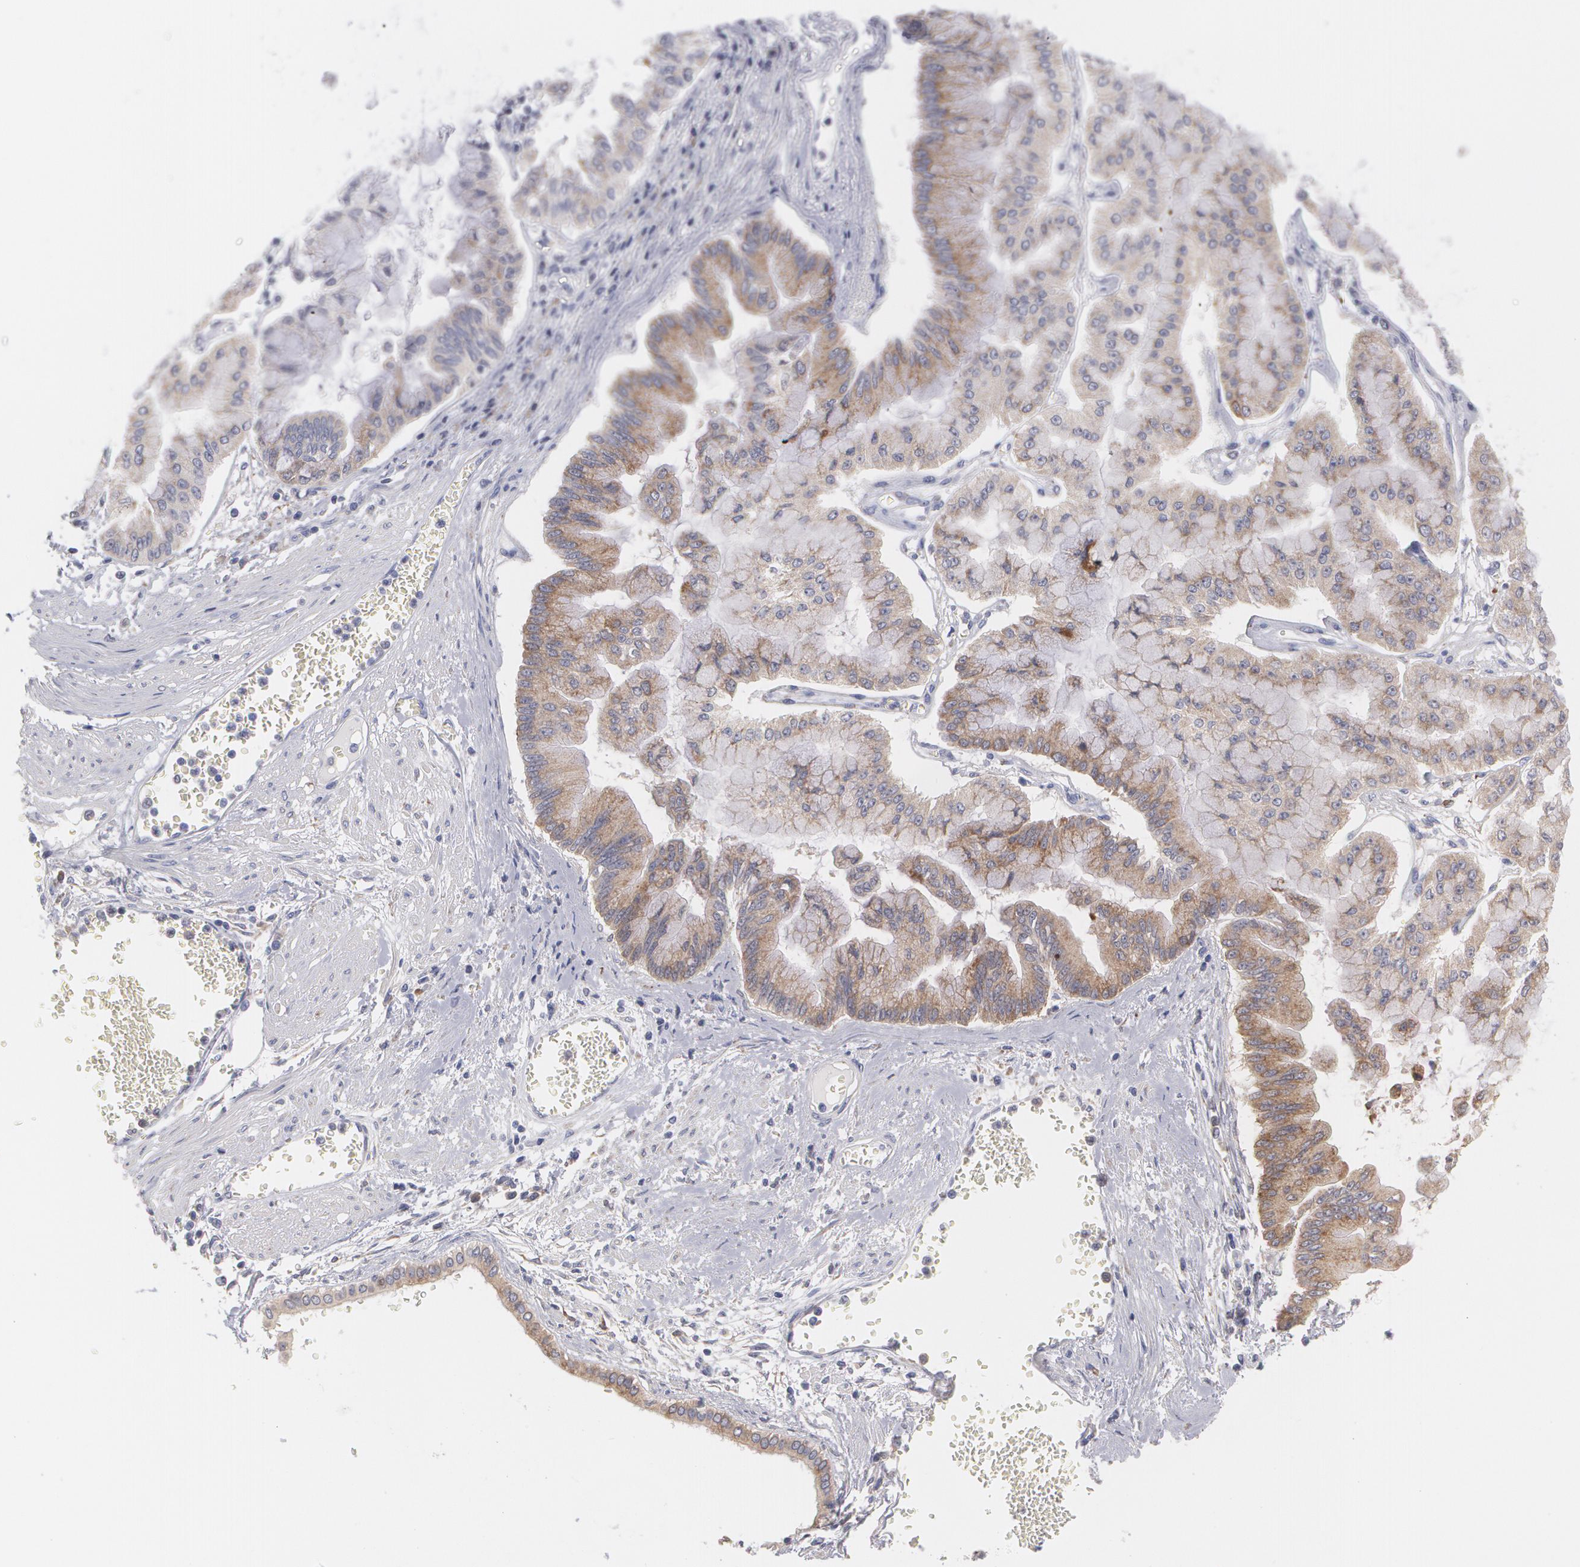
{"staining": {"intensity": "moderate", "quantity": ">75%", "location": "cytoplasmic/membranous"}, "tissue": "liver cancer", "cell_type": "Tumor cells", "image_type": "cancer", "snomed": [{"axis": "morphology", "description": "Cholangiocarcinoma"}, {"axis": "topography", "description": "Liver"}], "caption": "Human liver cancer (cholangiocarcinoma) stained with a brown dye exhibits moderate cytoplasmic/membranous positive expression in about >75% of tumor cells.", "gene": "MTHFD1", "patient": {"sex": "female", "age": 79}}